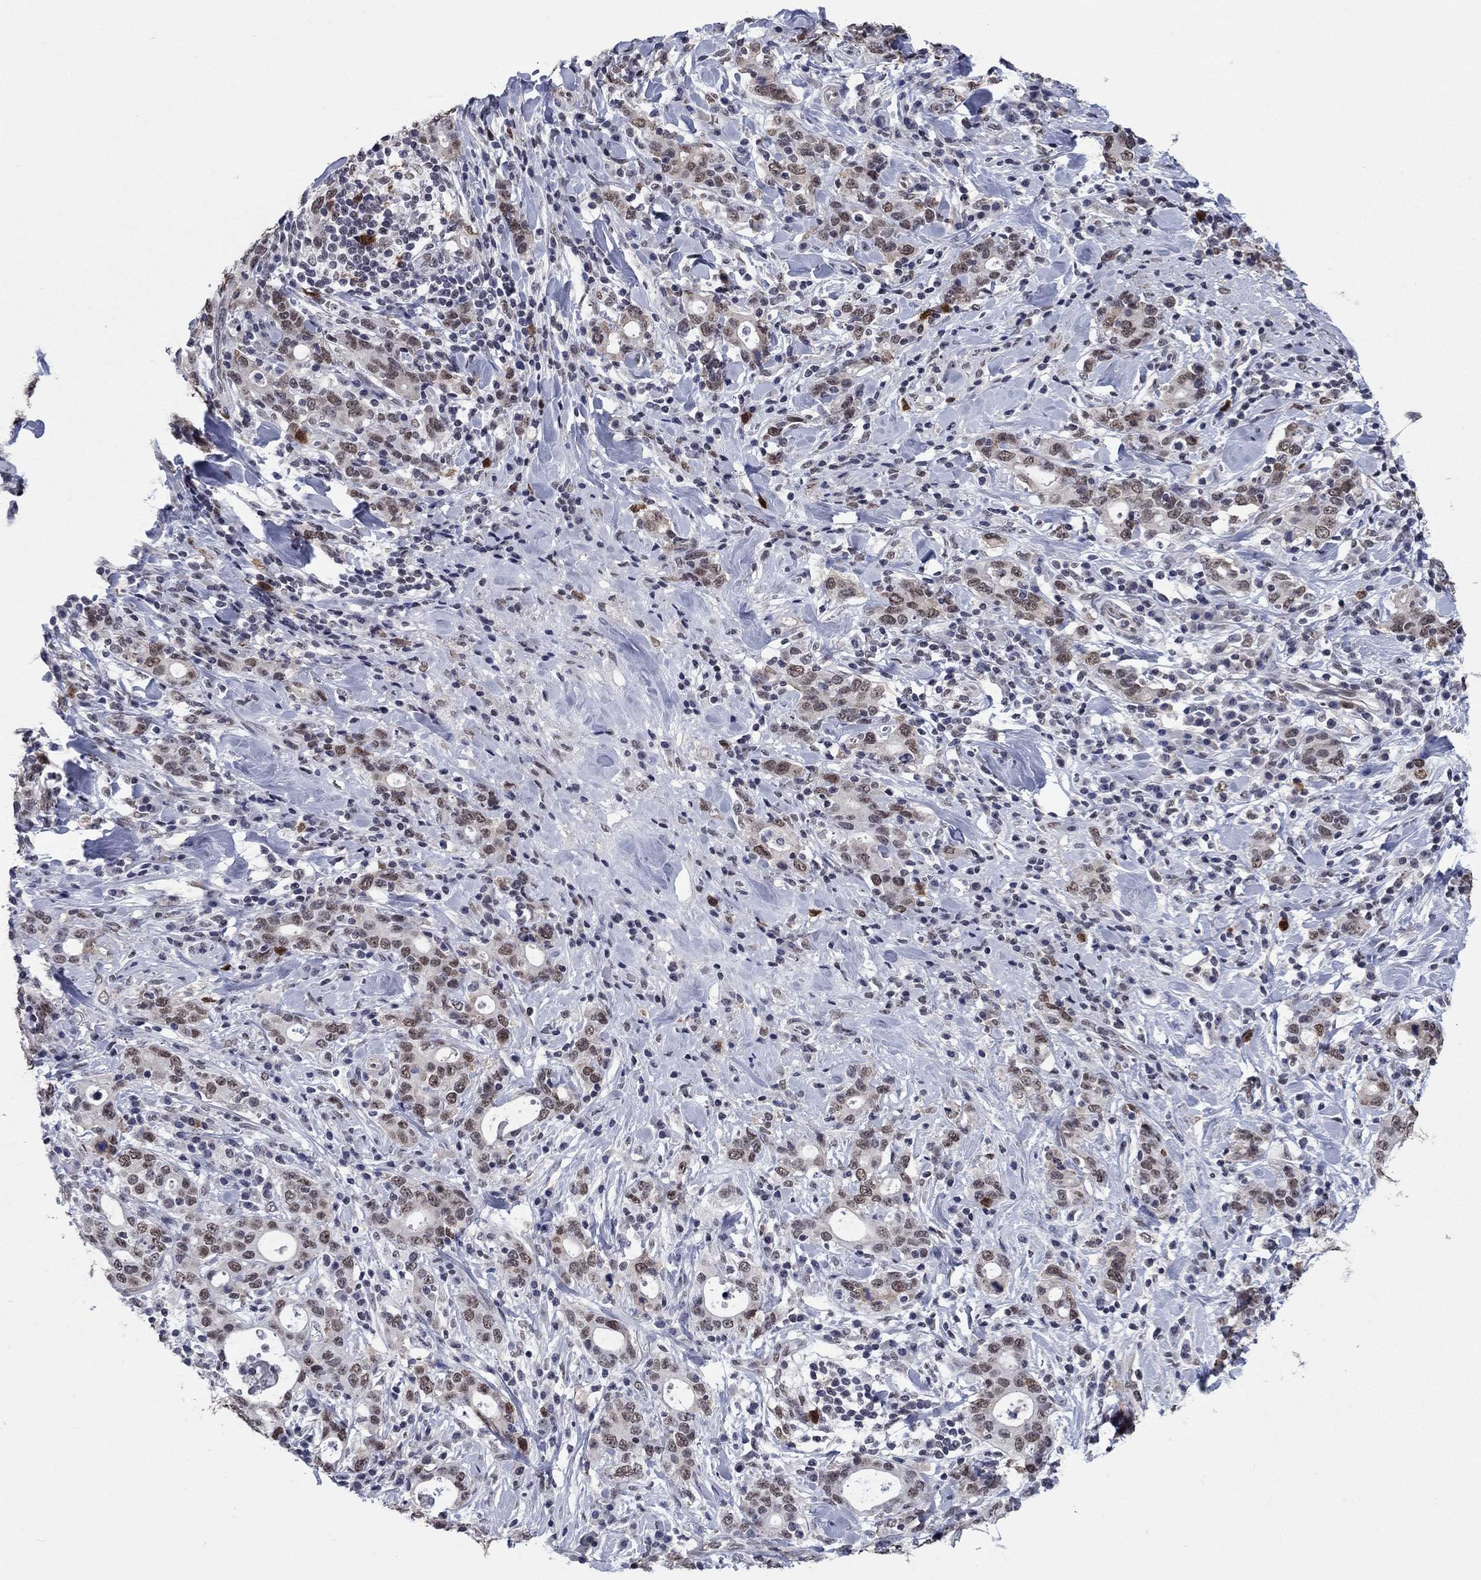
{"staining": {"intensity": "moderate", "quantity": "25%-75%", "location": "nuclear"}, "tissue": "stomach cancer", "cell_type": "Tumor cells", "image_type": "cancer", "snomed": [{"axis": "morphology", "description": "Adenocarcinoma, NOS"}, {"axis": "topography", "description": "Stomach"}], "caption": "Protein staining shows moderate nuclear staining in about 25%-75% of tumor cells in stomach cancer.", "gene": "TYMS", "patient": {"sex": "male", "age": 79}}